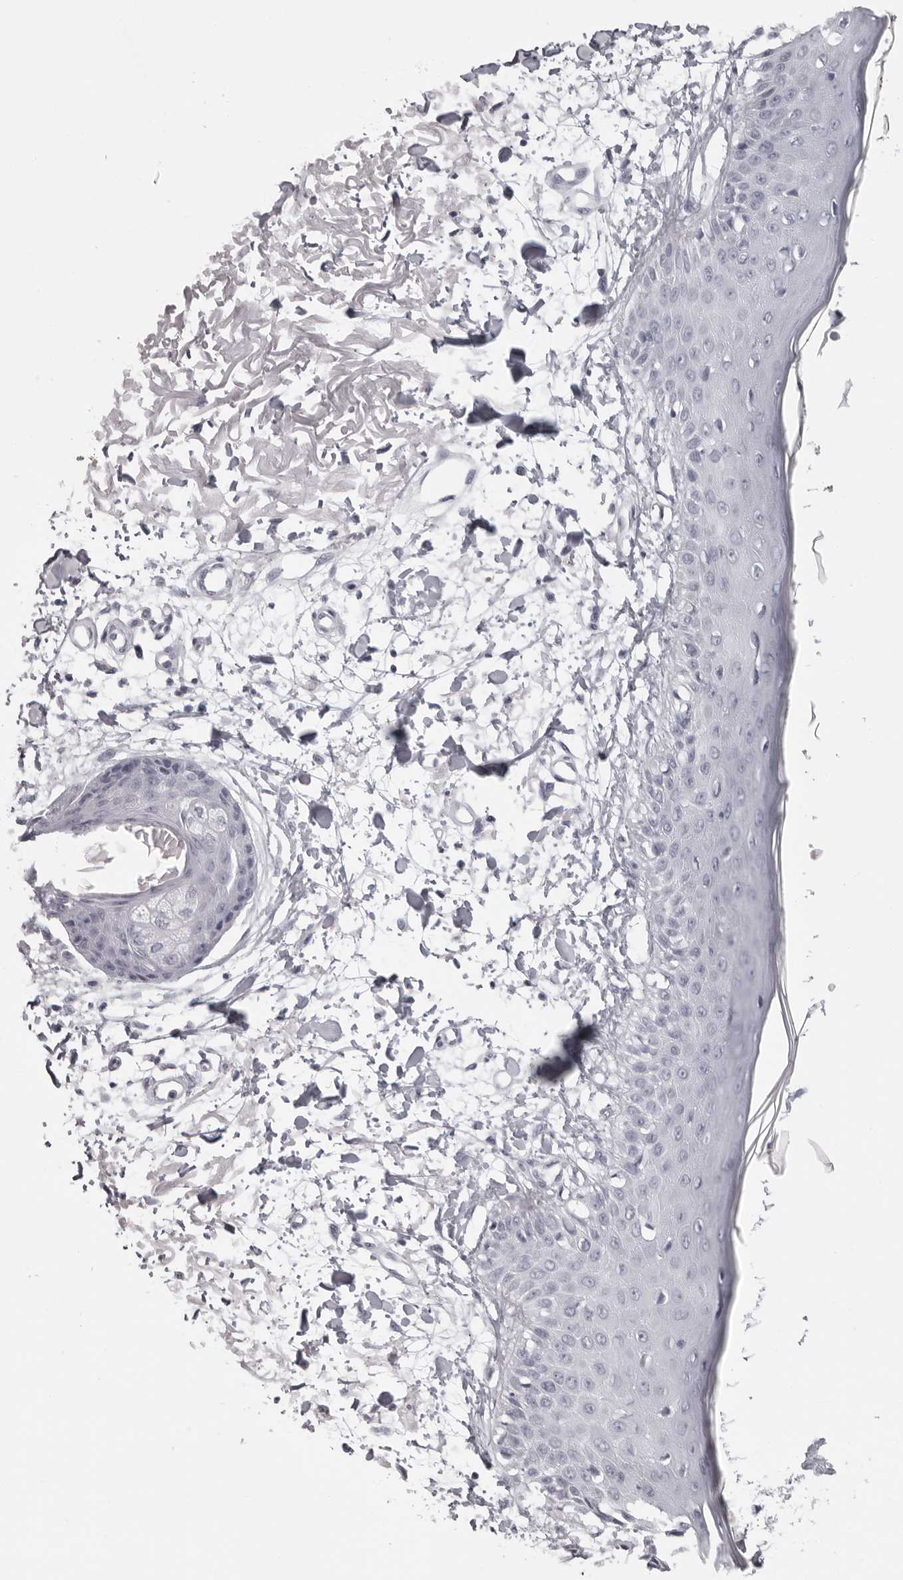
{"staining": {"intensity": "negative", "quantity": "none", "location": "none"}, "tissue": "skin", "cell_type": "Fibroblasts", "image_type": "normal", "snomed": [{"axis": "morphology", "description": "Normal tissue, NOS"}, {"axis": "morphology", "description": "Squamous cell carcinoma, NOS"}, {"axis": "topography", "description": "Skin"}, {"axis": "topography", "description": "Peripheral nerve tissue"}], "caption": "This is a photomicrograph of immunohistochemistry (IHC) staining of benign skin, which shows no expression in fibroblasts. (DAB immunohistochemistry (IHC) visualized using brightfield microscopy, high magnification).", "gene": "DNALI1", "patient": {"sex": "male", "age": 83}}